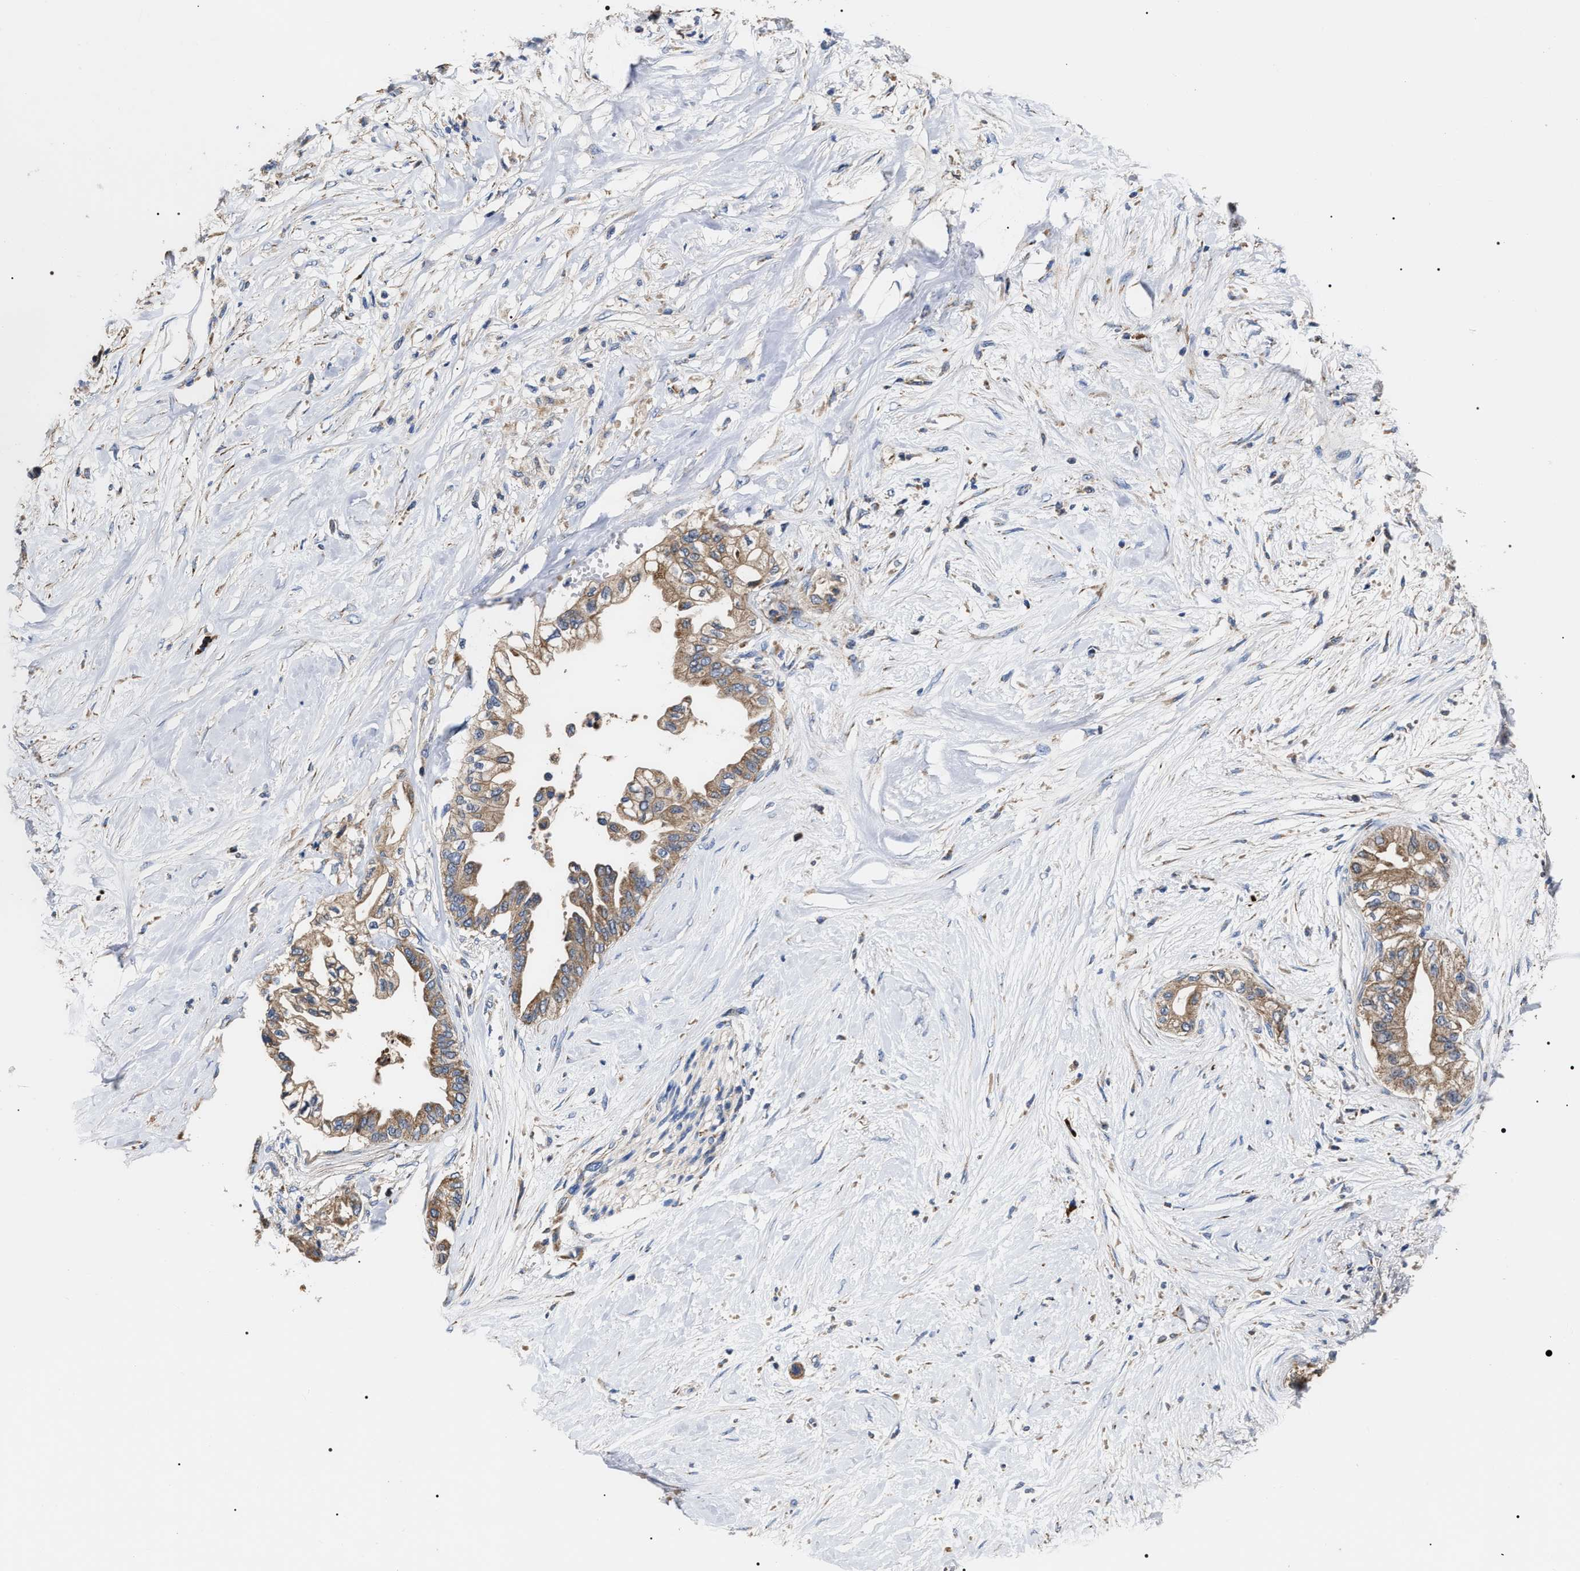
{"staining": {"intensity": "moderate", "quantity": ">75%", "location": "cytoplasmic/membranous"}, "tissue": "pancreatic cancer", "cell_type": "Tumor cells", "image_type": "cancer", "snomed": [{"axis": "morphology", "description": "Normal tissue, NOS"}, {"axis": "morphology", "description": "Adenocarcinoma, NOS"}, {"axis": "topography", "description": "Pancreas"}, {"axis": "topography", "description": "Duodenum"}], "caption": "Immunohistochemical staining of human pancreatic cancer reveals medium levels of moderate cytoplasmic/membranous protein staining in approximately >75% of tumor cells.", "gene": "MACC1", "patient": {"sex": "female", "age": 60}}